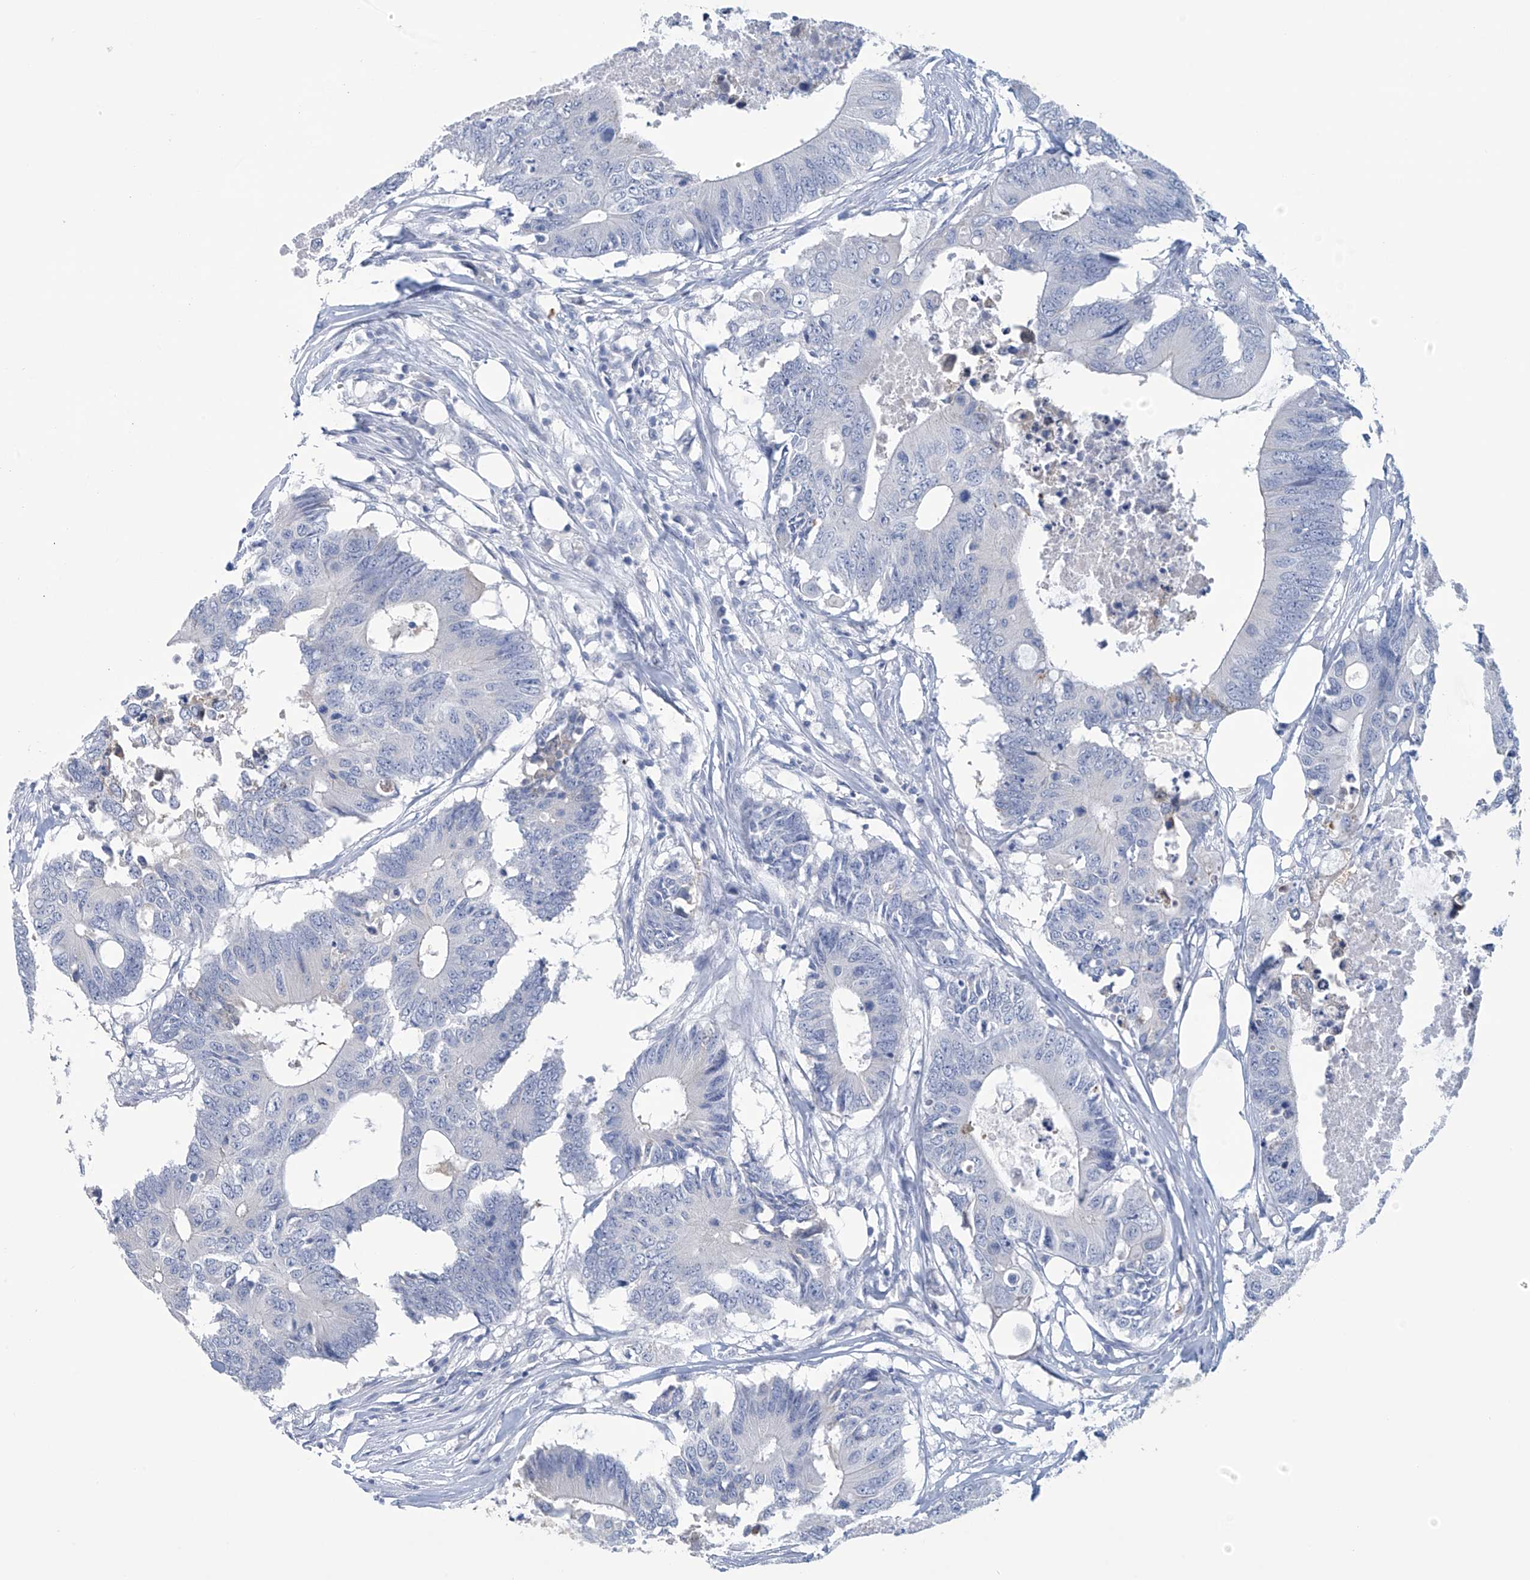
{"staining": {"intensity": "negative", "quantity": "none", "location": "none"}, "tissue": "colorectal cancer", "cell_type": "Tumor cells", "image_type": "cancer", "snomed": [{"axis": "morphology", "description": "Adenocarcinoma, NOS"}, {"axis": "topography", "description": "Colon"}], "caption": "Tumor cells show no significant expression in colorectal adenocarcinoma.", "gene": "DSP", "patient": {"sex": "male", "age": 71}}